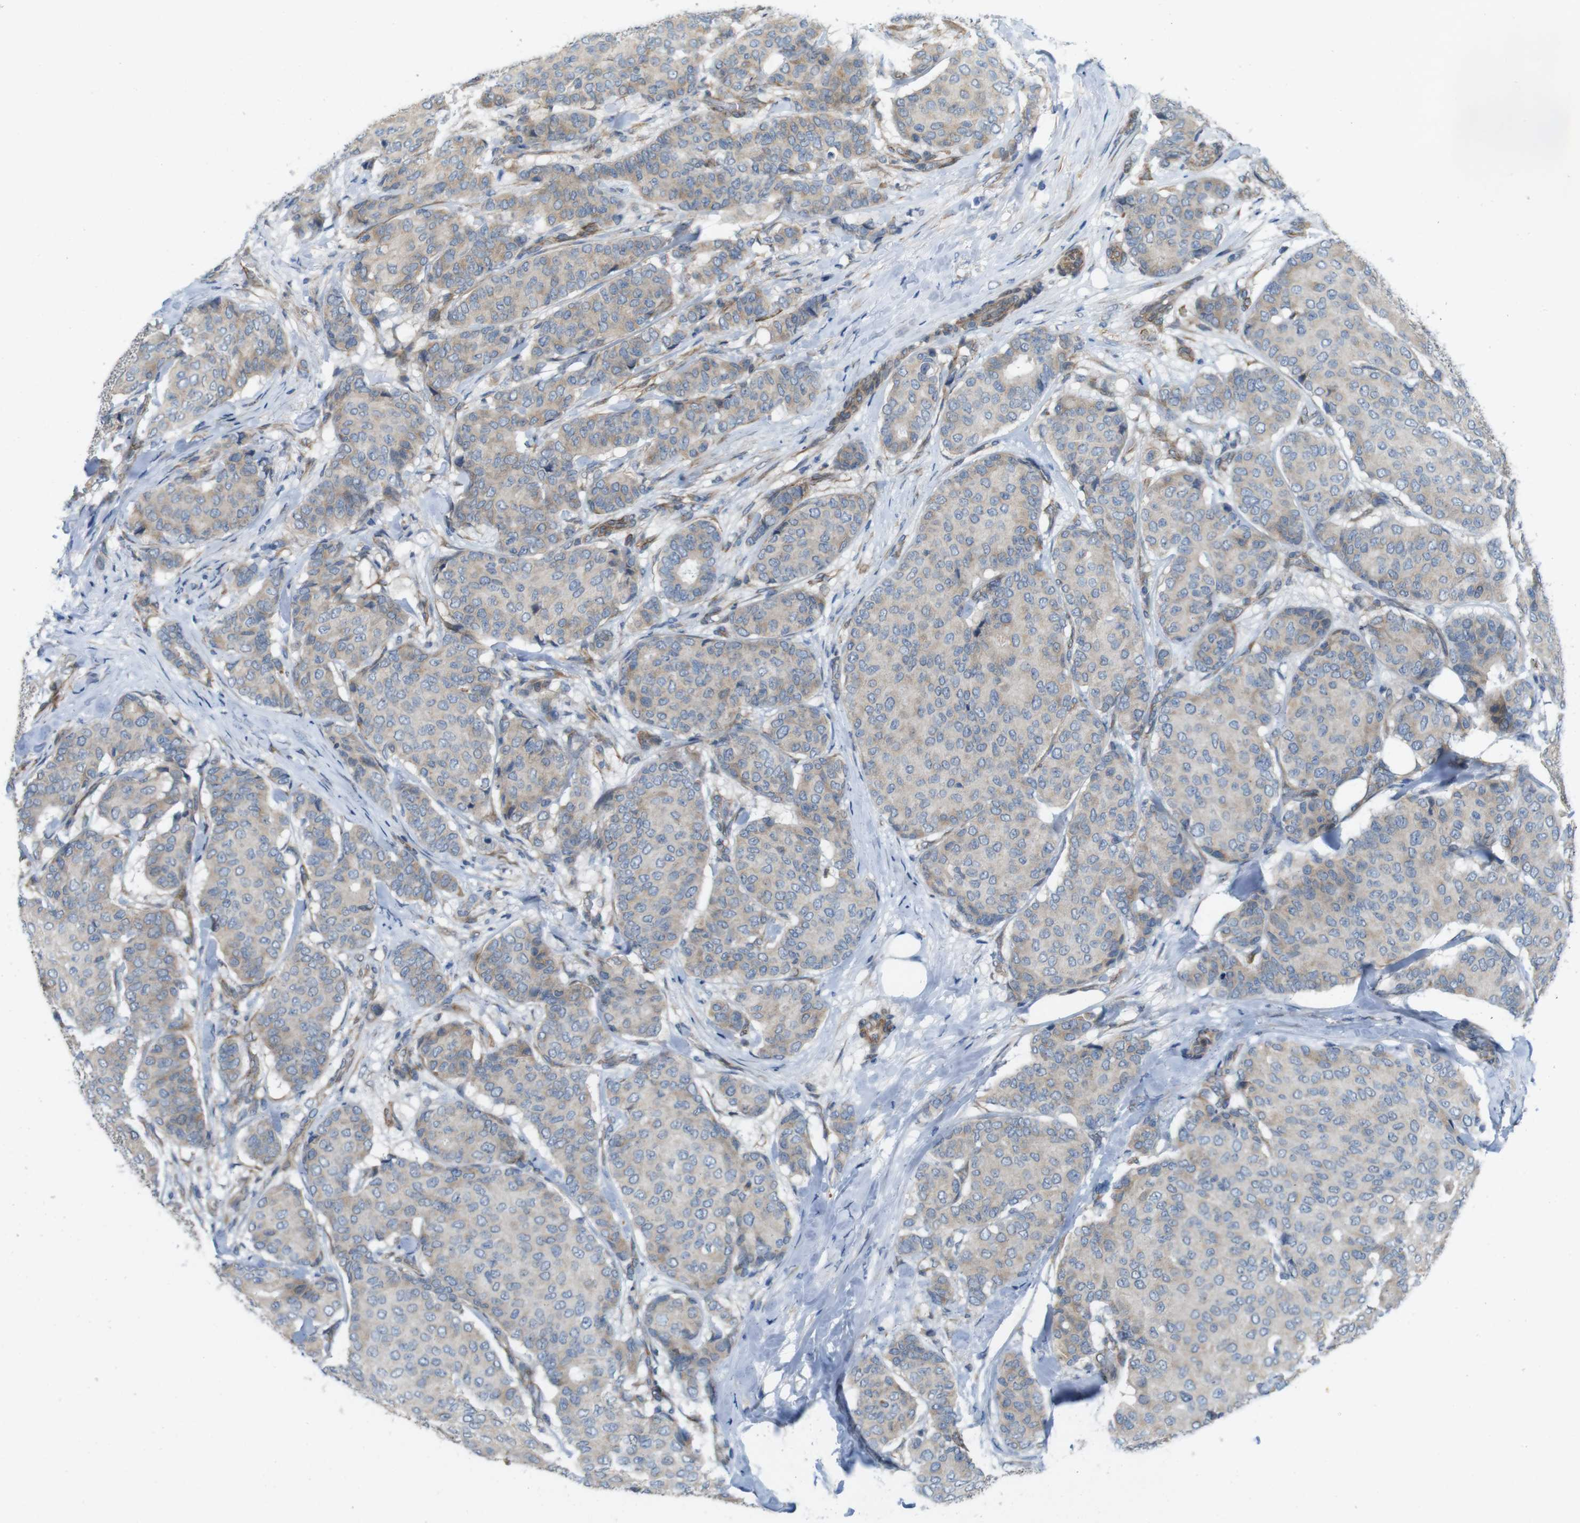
{"staining": {"intensity": "weak", "quantity": ">75%", "location": "cytoplasmic/membranous"}, "tissue": "breast cancer", "cell_type": "Tumor cells", "image_type": "cancer", "snomed": [{"axis": "morphology", "description": "Duct carcinoma"}, {"axis": "topography", "description": "Breast"}], "caption": "This is an image of immunohistochemistry (IHC) staining of breast cancer, which shows weak positivity in the cytoplasmic/membranous of tumor cells.", "gene": "SKI", "patient": {"sex": "female", "age": 75}}